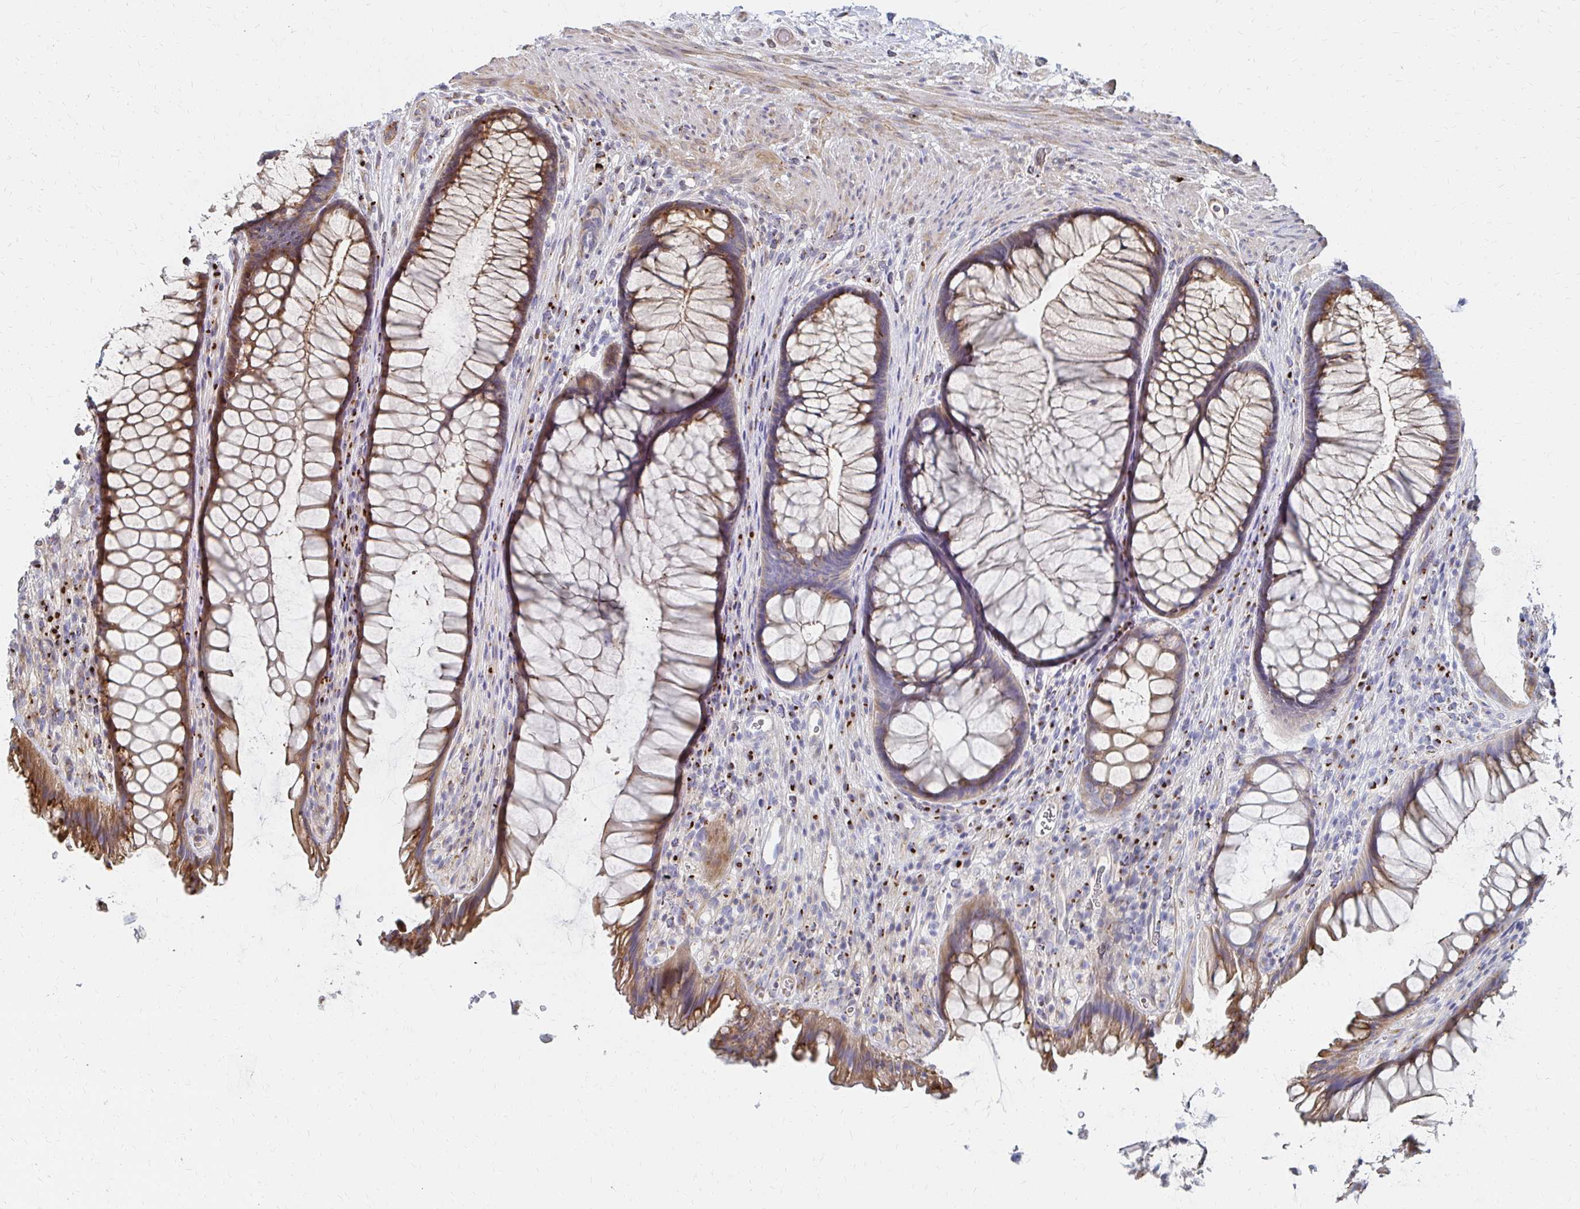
{"staining": {"intensity": "moderate", "quantity": "25%-75%", "location": "cytoplasmic/membranous"}, "tissue": "rectum", "cell_type": "Glandular cells", "image_type": "normal", "snomed": [{"axis": "morphology", "description": "Normal tissue, NOS"}, {"axis": "topography", "description": "Rectum"}], "caption": "Rectum stained with DAB (3,3'-diaminobenzidine) immunohistochemistry reveals medium levels of moderate cytoplasmic/membranous expression in about 25%-75% of glandular cells. (brown staining indicates protein expression, while blue staining denotes nuclei).", "gene": "MAN1A1", "patient": {"sex": "male", "age": 53}}